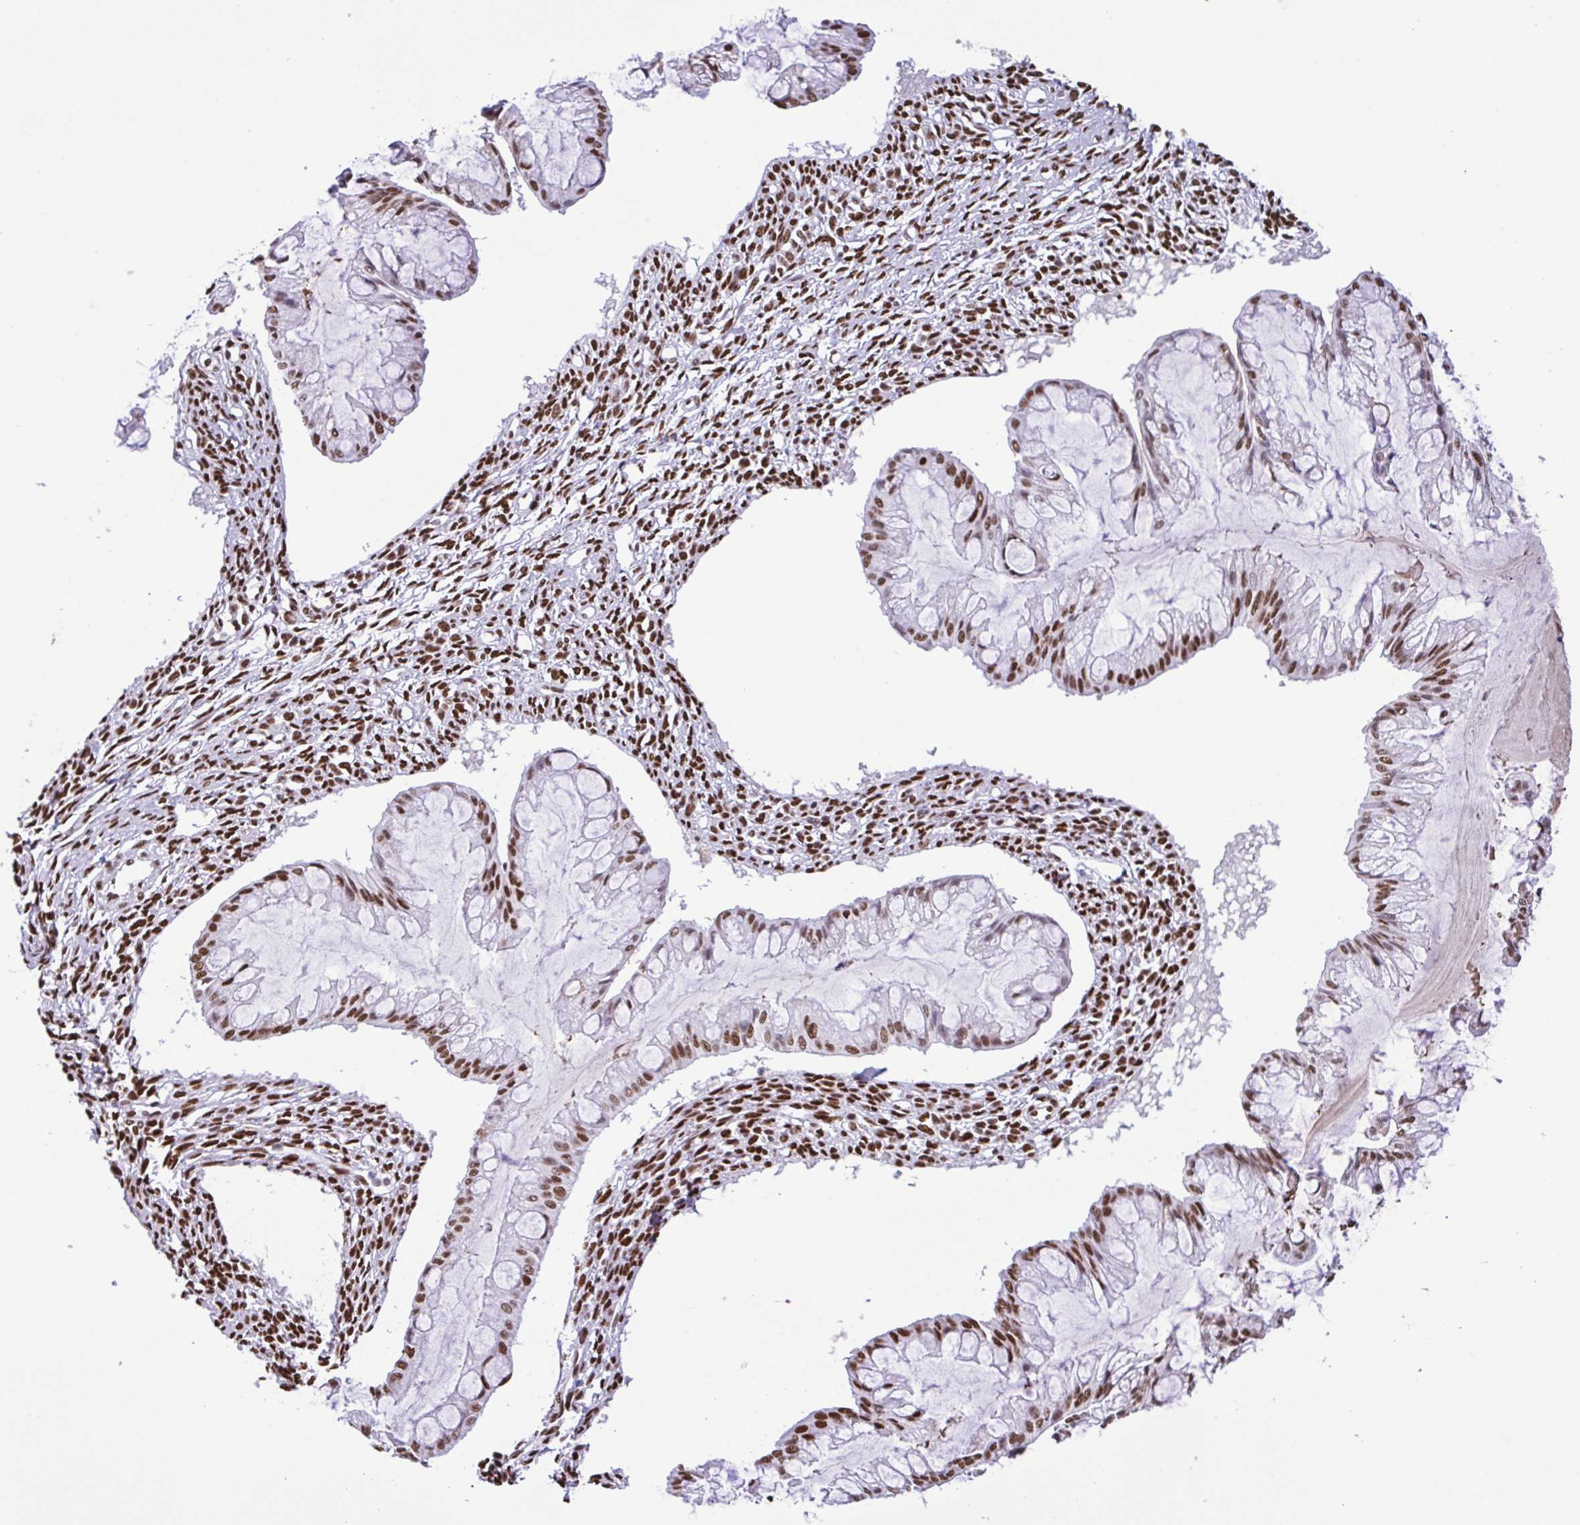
{"staining": {"intensity": "moderate", "quantity": ">75%", "location": "nuclear"}, "tissue": "ovarian cancer", "cell_type": "Tumor cells", "image_type": "cancer", "snomed": [{"axis": "morphology", "description": "Cystadenocarcinoma, mucinous, NOS"}, {"axis": "topography", "description": "Ovary"}], "caption": "This image reveals ovarian cancer stained with IHC to label a protein in brown. The nuclear of tumor cells show moderate positivity for the protein. Nuclei are counter-stained blue.", "gene": "TRIM28", "patient": {"sex": "female", "age": 73}}